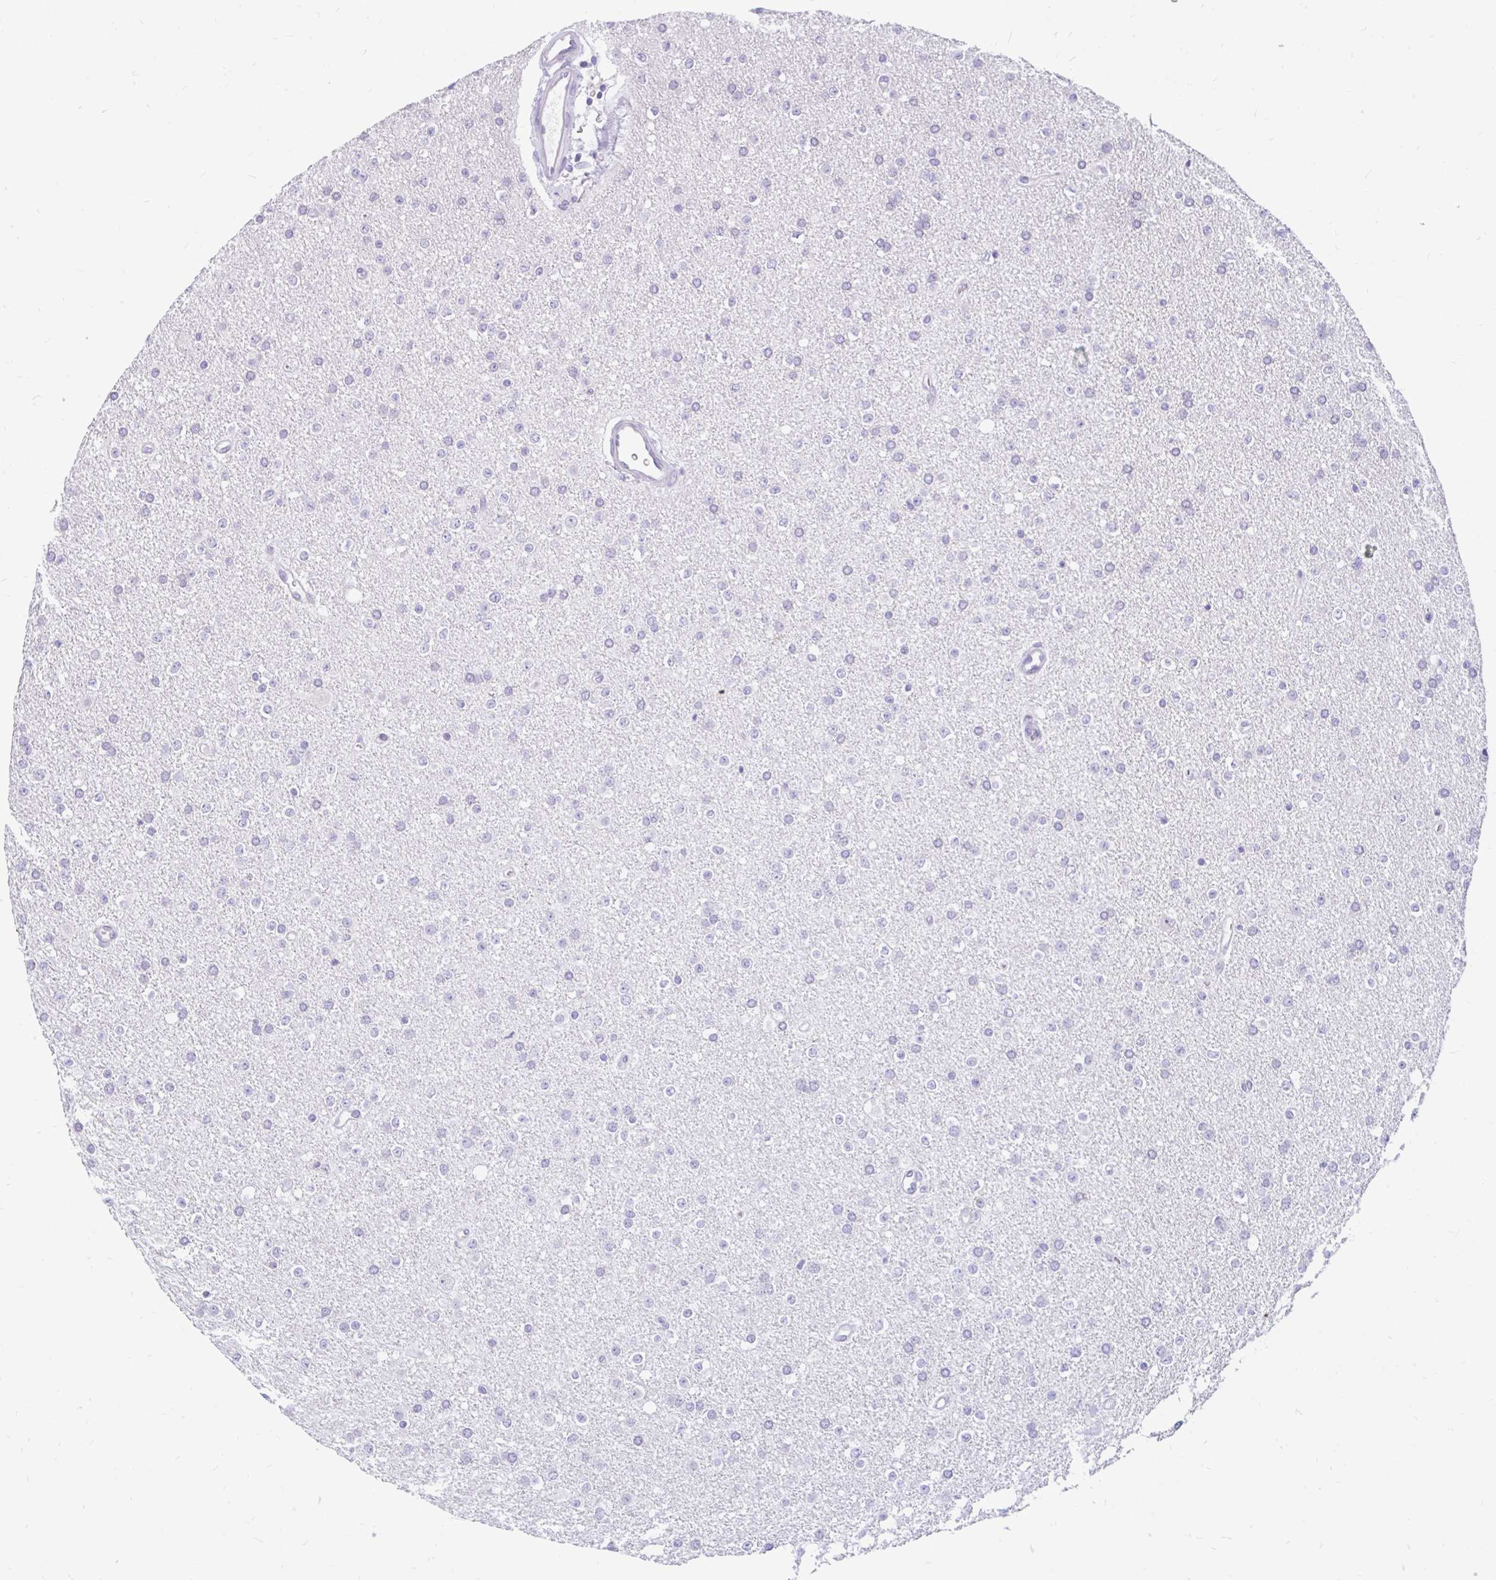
{"staining": {"intensity": "negative", "quantity": "none", "location": "none"}, "tissue": "glioma", "cell_type": "Tumor cells", "image_type": "cancer", "snomed": [{"axis": "morphology", "description": "Glioma, malignant, Low grade"}, {"axis": "topography", "description": "Brain"}], "caption": "Tumor cells show no significant protein expression in malignant glioma (low-grade).", "gene": "KIAA2013", "patient": {"sex": "female", "age": 34}}